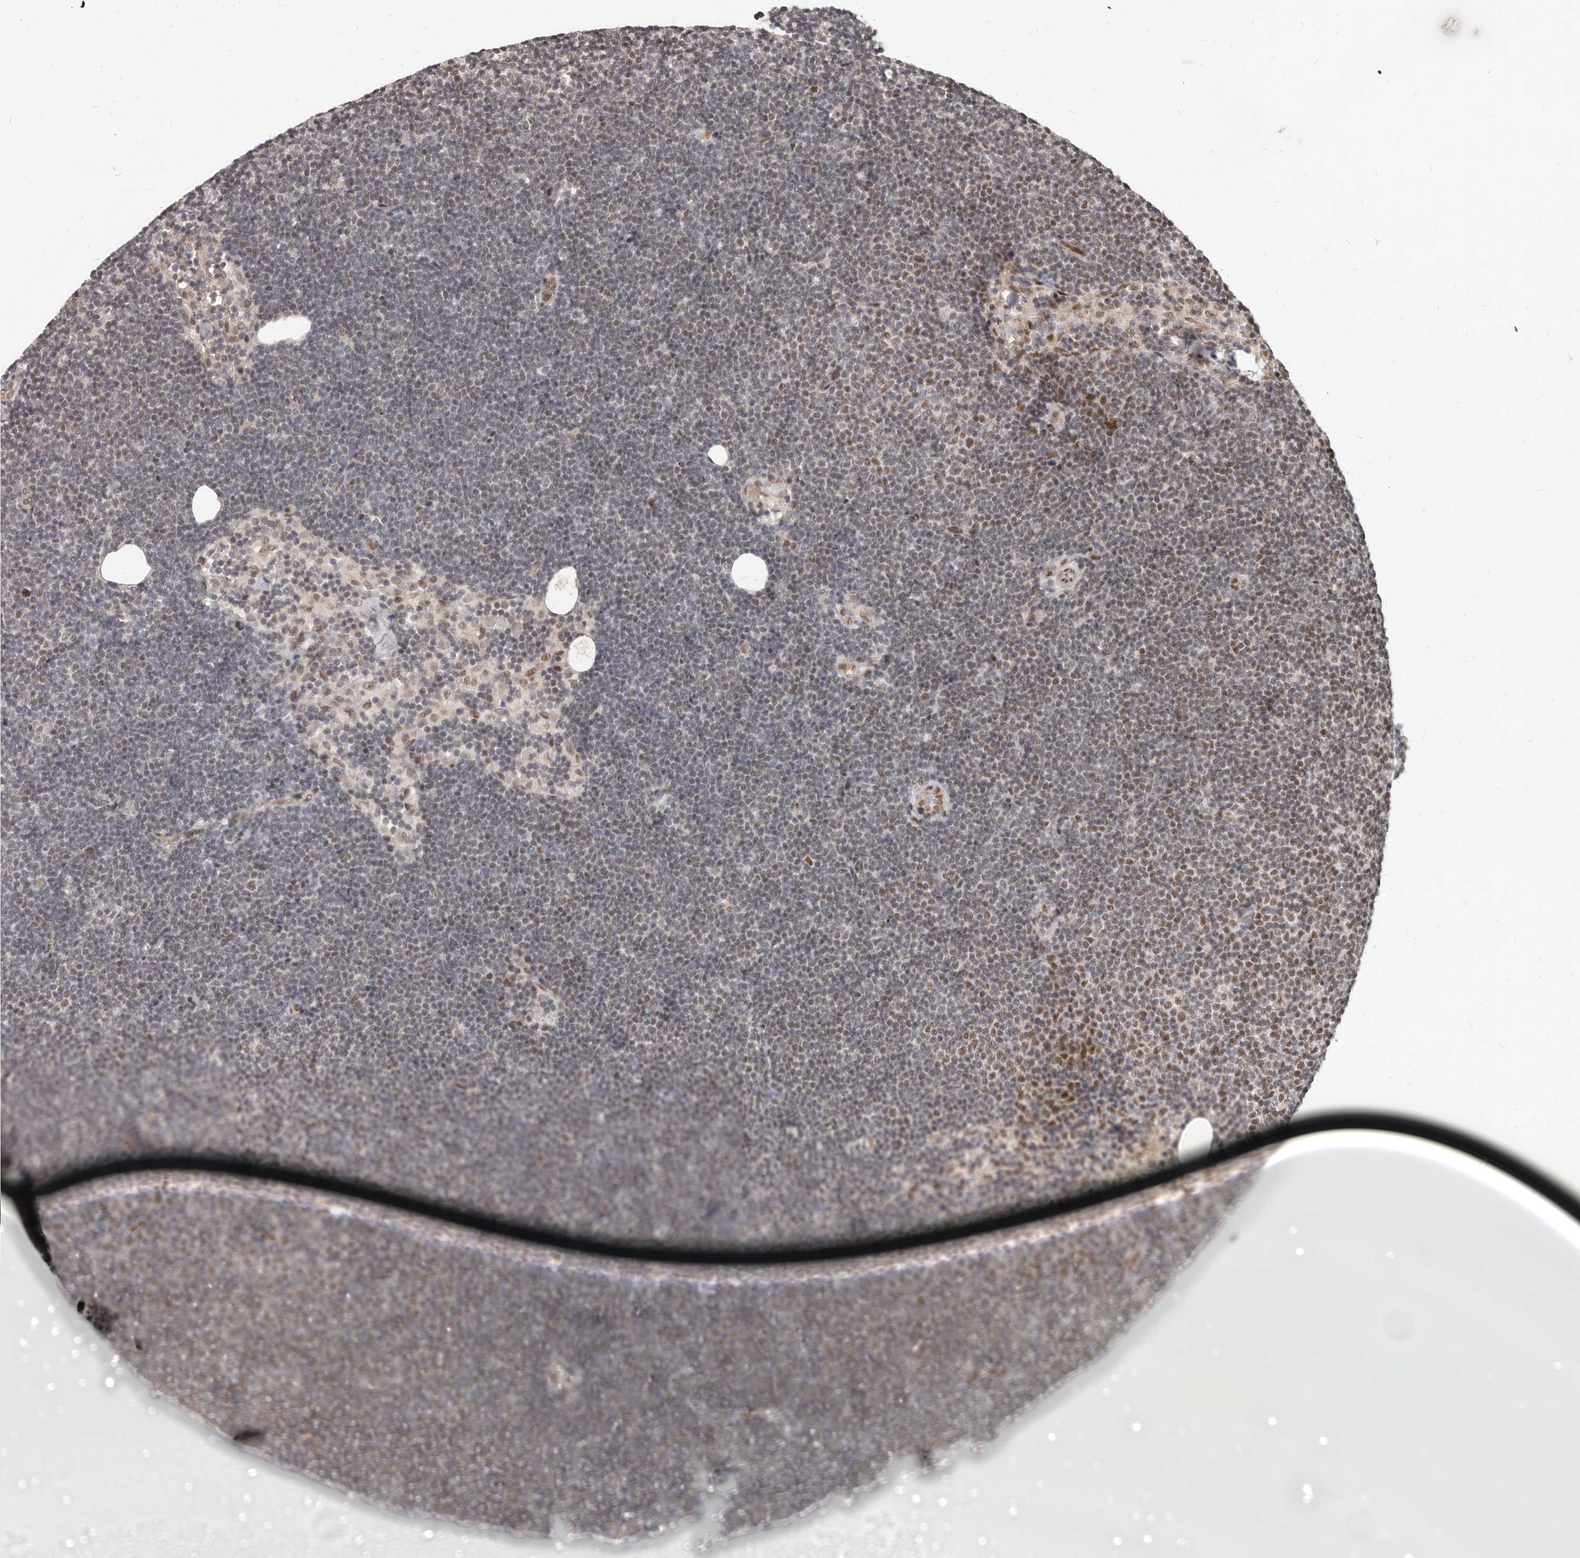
{"staining": {"intensity": "moderate", "quantity": "25%-75%", "location": "nuclear"}, "tissue": "lymphoma", "cell_type": "Tumor cells", "image_type": "cancer", "snomed": [{"axis": "morphology", "description": "Malignant lymphoma, non-Hodgkin's type, Low grade"}, {"axis": "topography", "description": "Lymph node"}], "caption": "About 25%-75% of tumor cells in low-grade malignant lymphoma, non-Hodgkin's type demonstrate moderate nuclear protein expression as visualized by brown immunohistochemical staining.", "gene": "ATF5", "patient": {"sex": "female", "age": 53}}